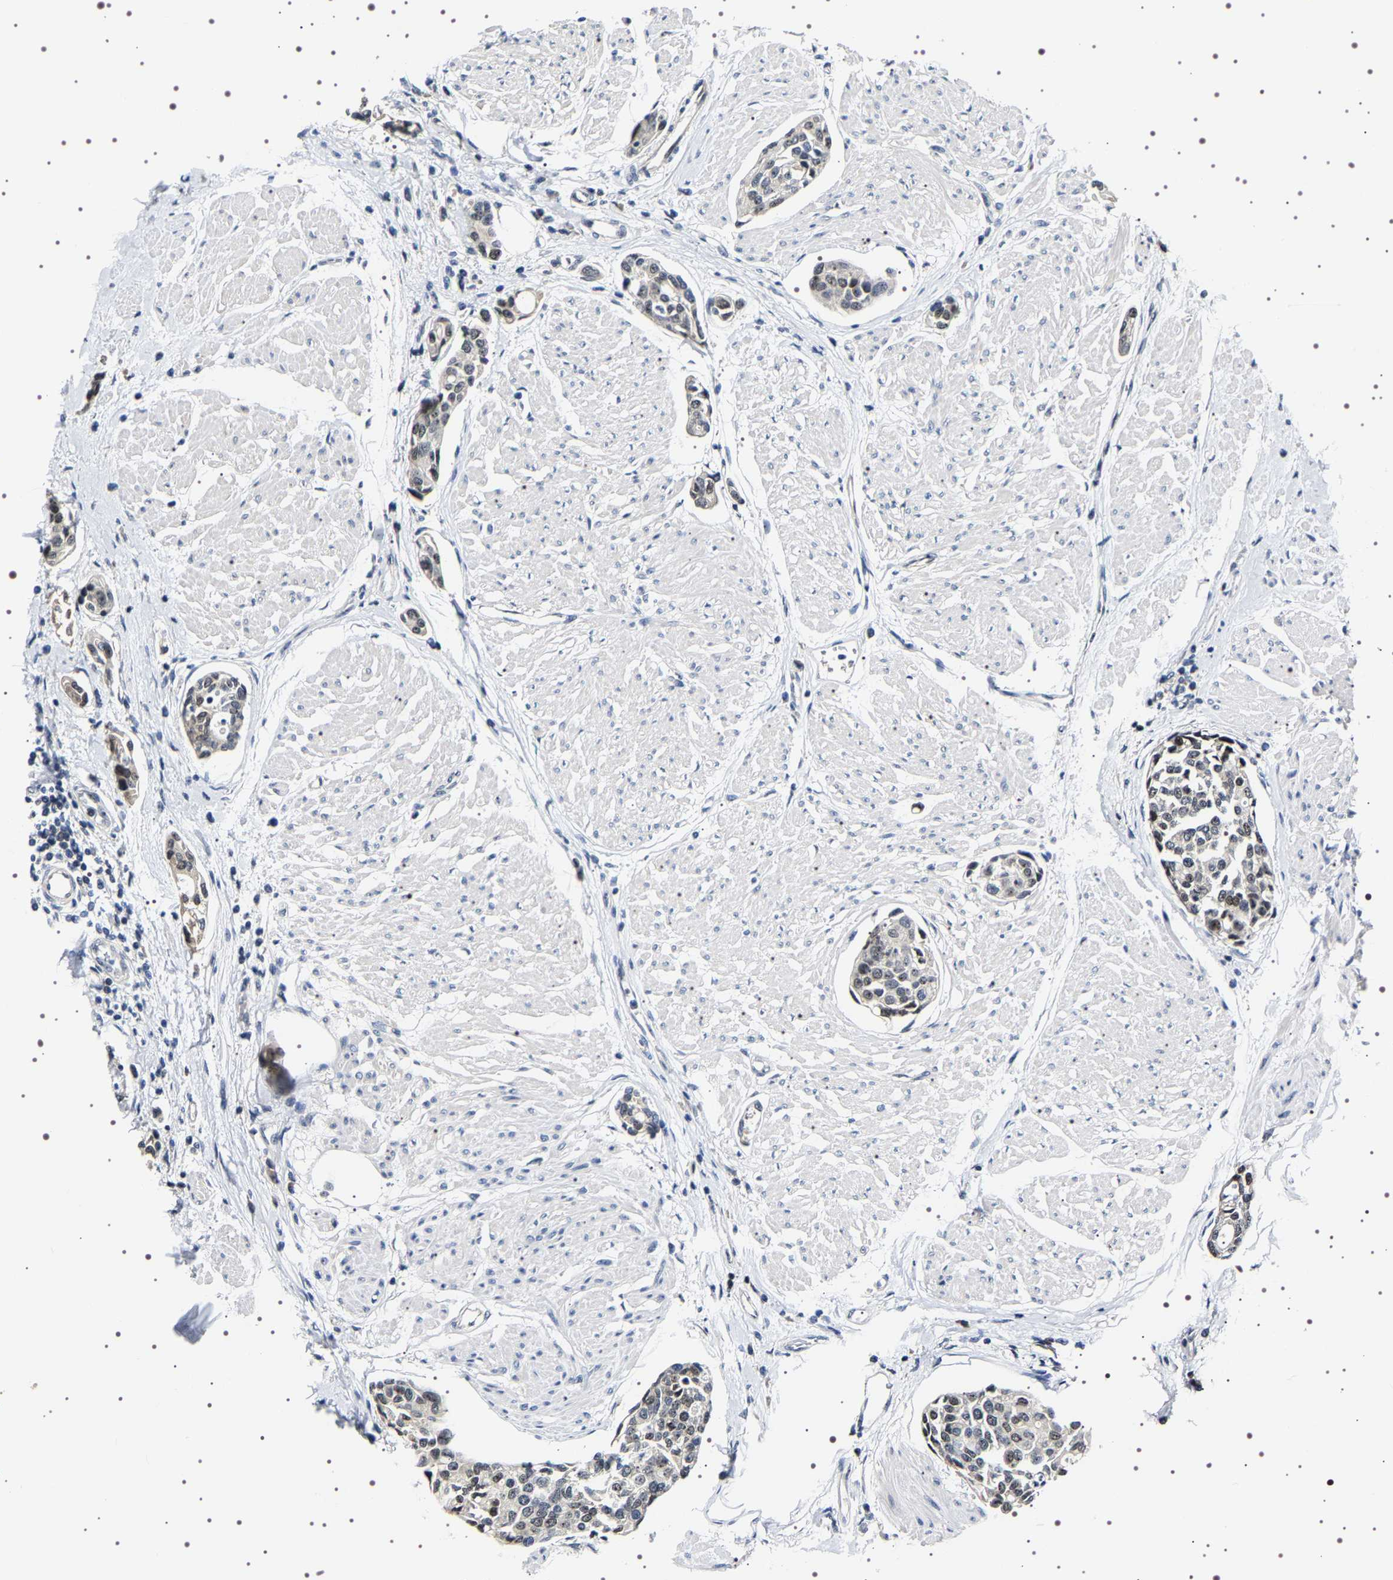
{"staining": {"intensity": "weak", "quantity": "25%-75%", "location": "nuclear"}, "tissue": "urothelial cancer", "cell_type": "Tumor cells", "image_type": "cancer", "snomed": [{"axis": "morphology", "description": "Urothelial carcinoma, High grade"}, {"axis": "topography", "description": "Urinary bladder"}], "caption": "This is a micrograph of IHC staining of urothelial carcinoma (high-grade), which shows weak expression in the nuclear of tumor cells.", "gene": "GNL3", "patient": {"sex": "male", "age": 78}}